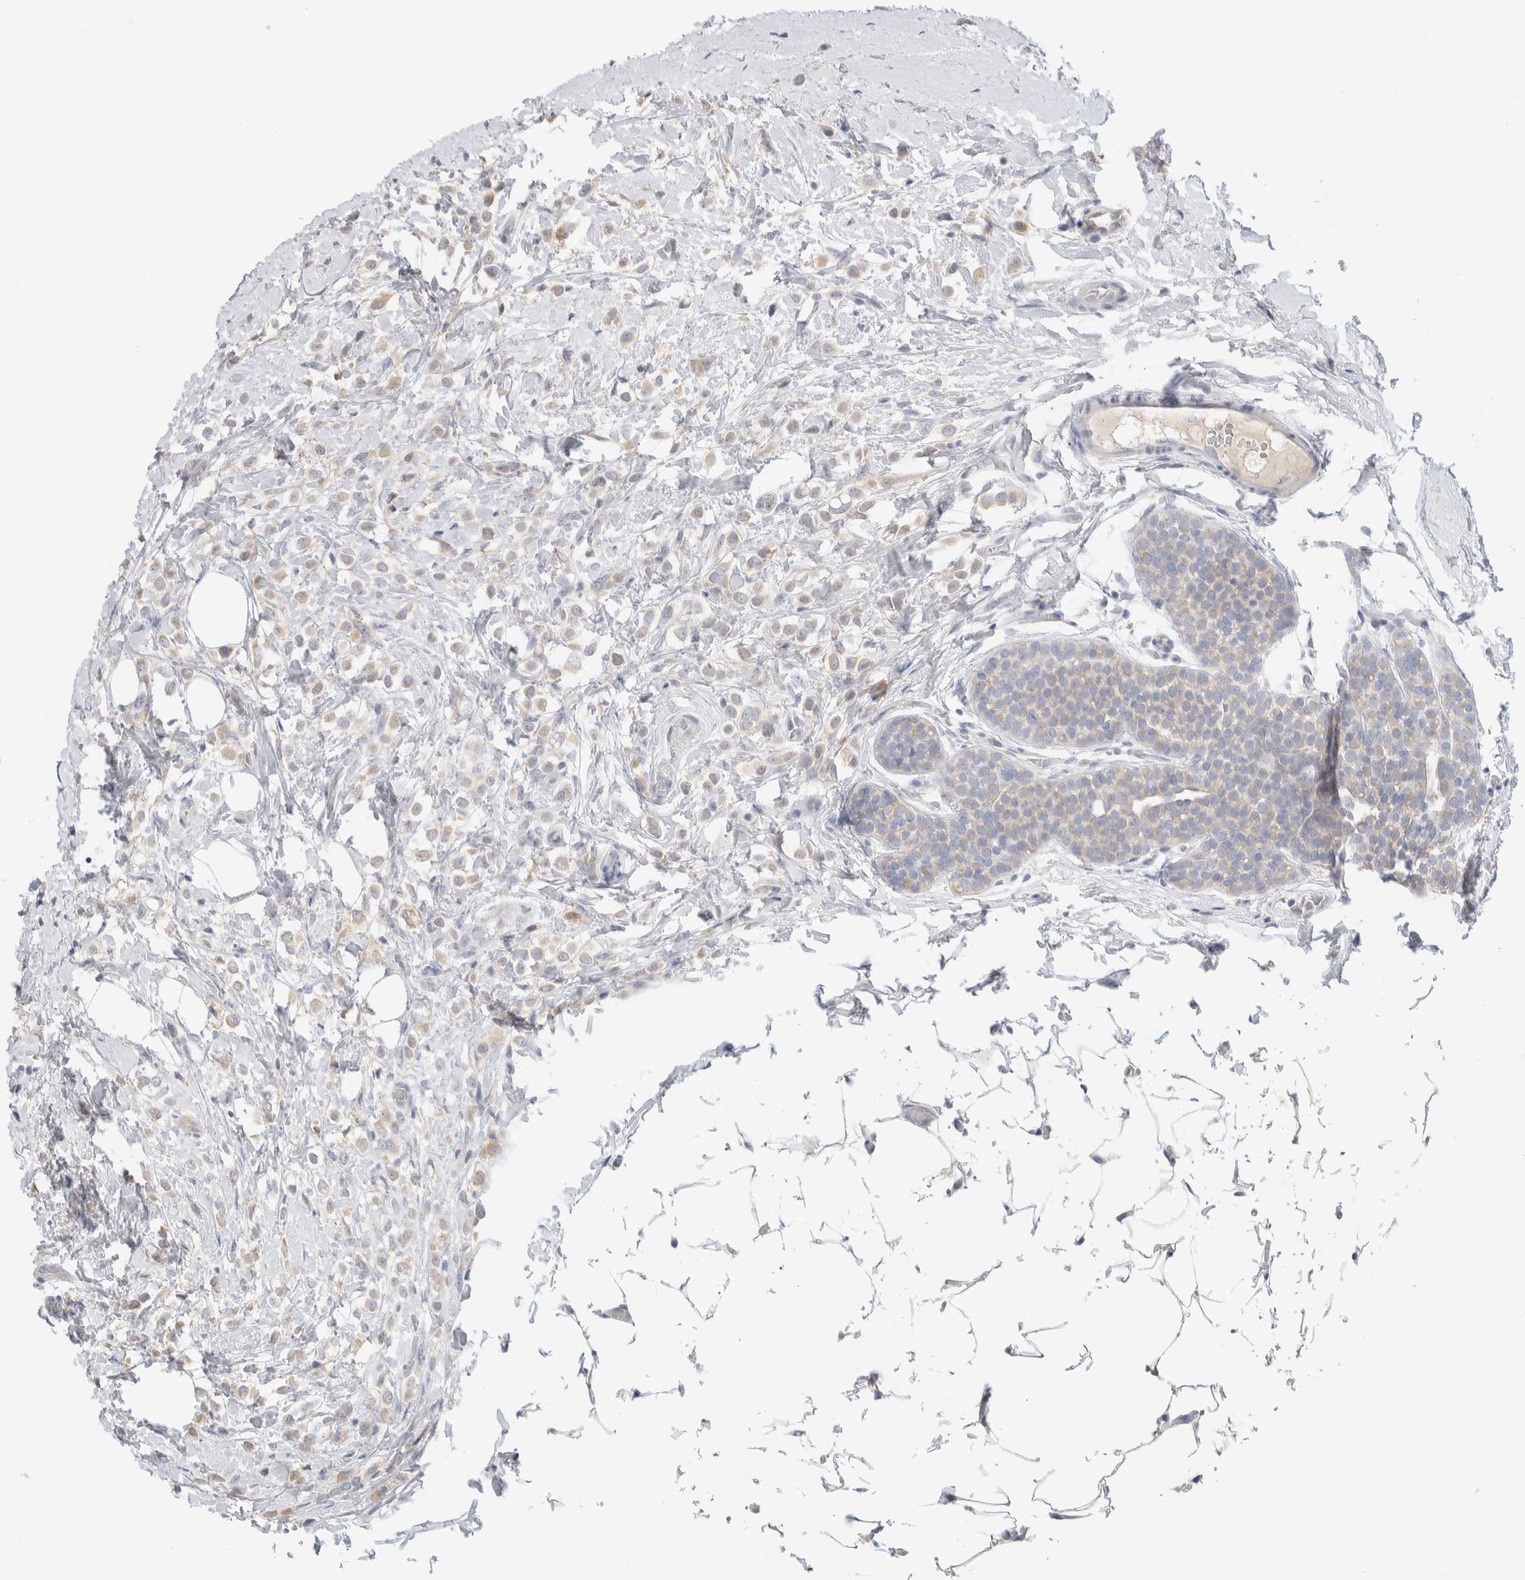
{"staining": {"intensity": "weak", "quantity": "25%-75%", "location": "cytoplasmic/membranous"}, "tissue": "breast cancer", "cell_type": "Tumor cells", "image_type": "cancer", "snomed": [{"axis": "morphology", "description": "Lobular carcinoma"}, {"axis": "topography", "description": "Breast"}], "caption": "Breast cancer (lobular carcinoma) stained with a brown dye reveals weak cytoplasmic/membranous positive staining in approximately 25%-75% of tumor cells.", "gene": "RUSF1", "patient": {"sex": "female", "age": 50}}